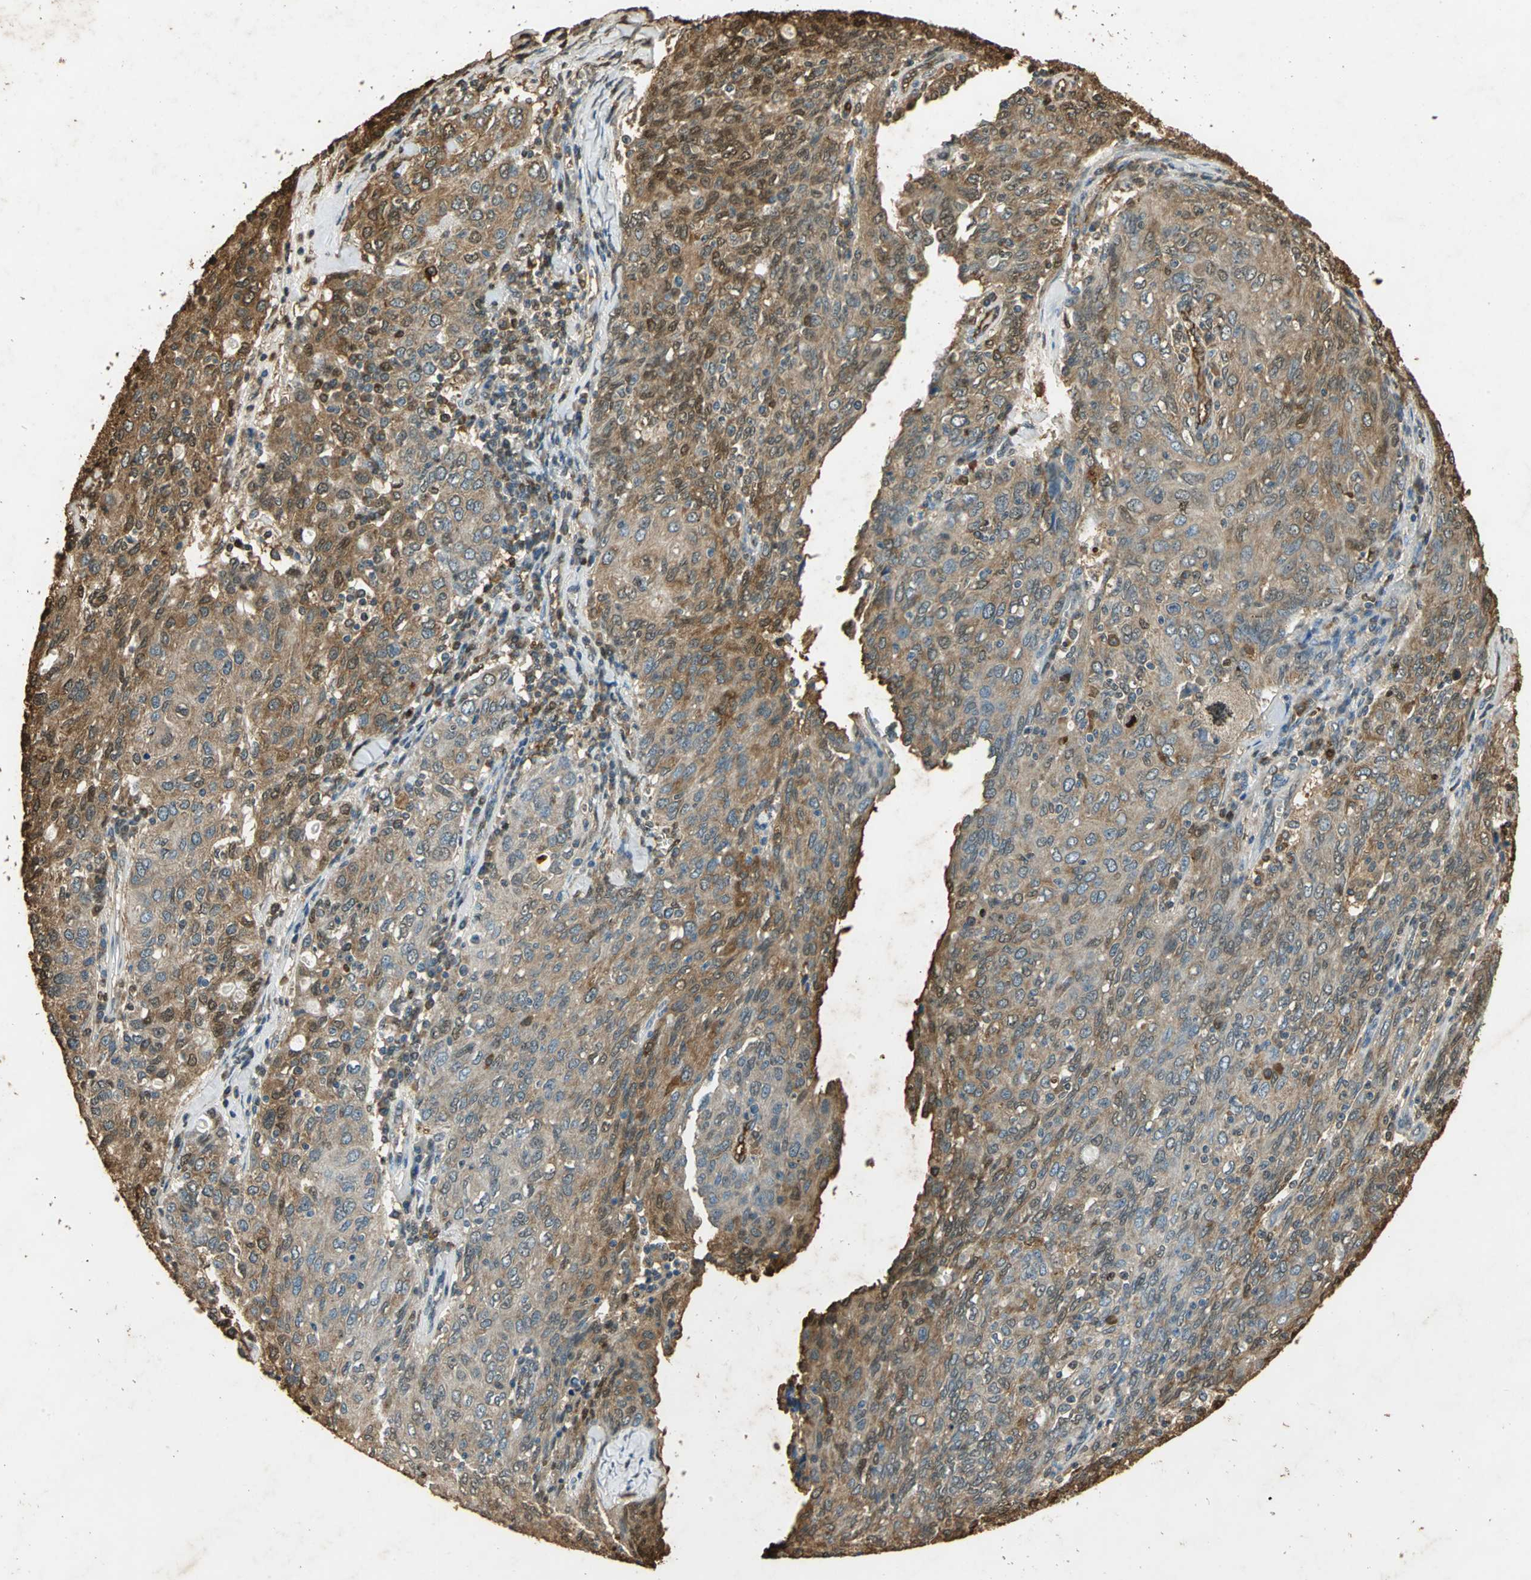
{"staining": {"intensity": "strong", "quantity": ">75%", "location": "cytoplasmic/membranous"}, "tissue": "ovarian cancer", "cell_type": "Tumor cells", "image_type": "cancer", "snomed": [{"axis": "morphology", "description": "Carcinoma, endometroid"}, {"axis": "topography", "description": "Ovary"}], "caption": "Approximately >75% of tumor cells in ovarian cancer (endometroid carcinoma) show strong cytoplasmic/membranous protein staining as visualized by brown immunohistochemical staining.", "gene": "GAPDH", "patient": {"sex": "female", "age": 50}}